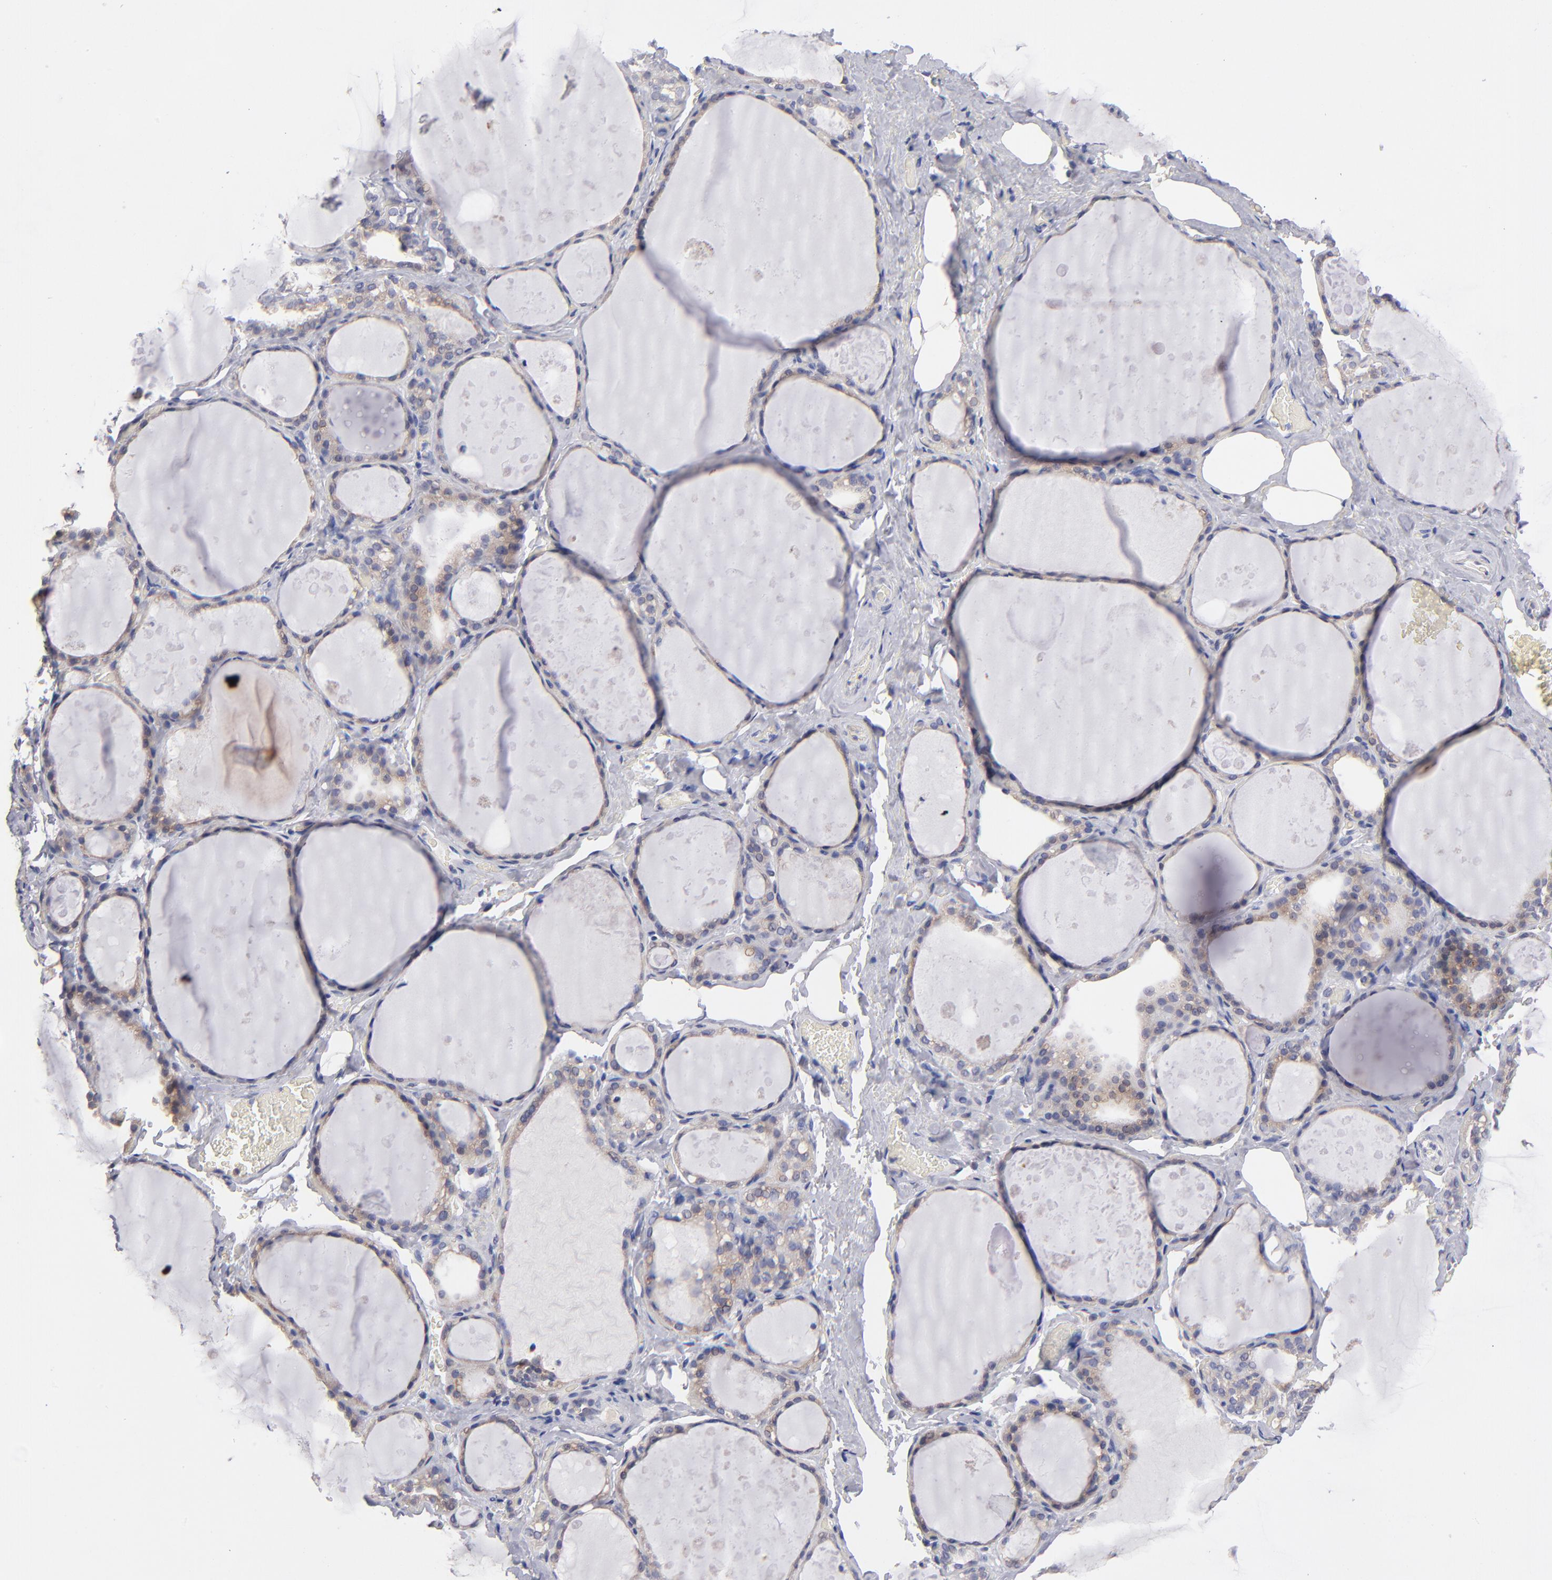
{"staining": {"intensity": "weak", "quantity": "25%-75%", "location": "cytoplasmic/membranous"}, "tissue": "thyroid gland", "cell_type": "Glandular cells", "image_type": "normal", "snomed": [{"axis": "morphology", "description": "Normal tissue, NOS"}, {"axis": "topography", "description": "Thyroid gland"}], "caption": "Thyroid gland was stained to show a protein in brown. There is low levels of weak cytoplasmic/membranous staining in about 25%-75% of glandular cells. The staining was performed using DAB (3,3'-diaminobenzidine), with brown indicating positive protein expression. Nuclei are stained blue with hematoxylin.", "gene": "EIF3L", "patient": {"sex": "male", "age": 61}}